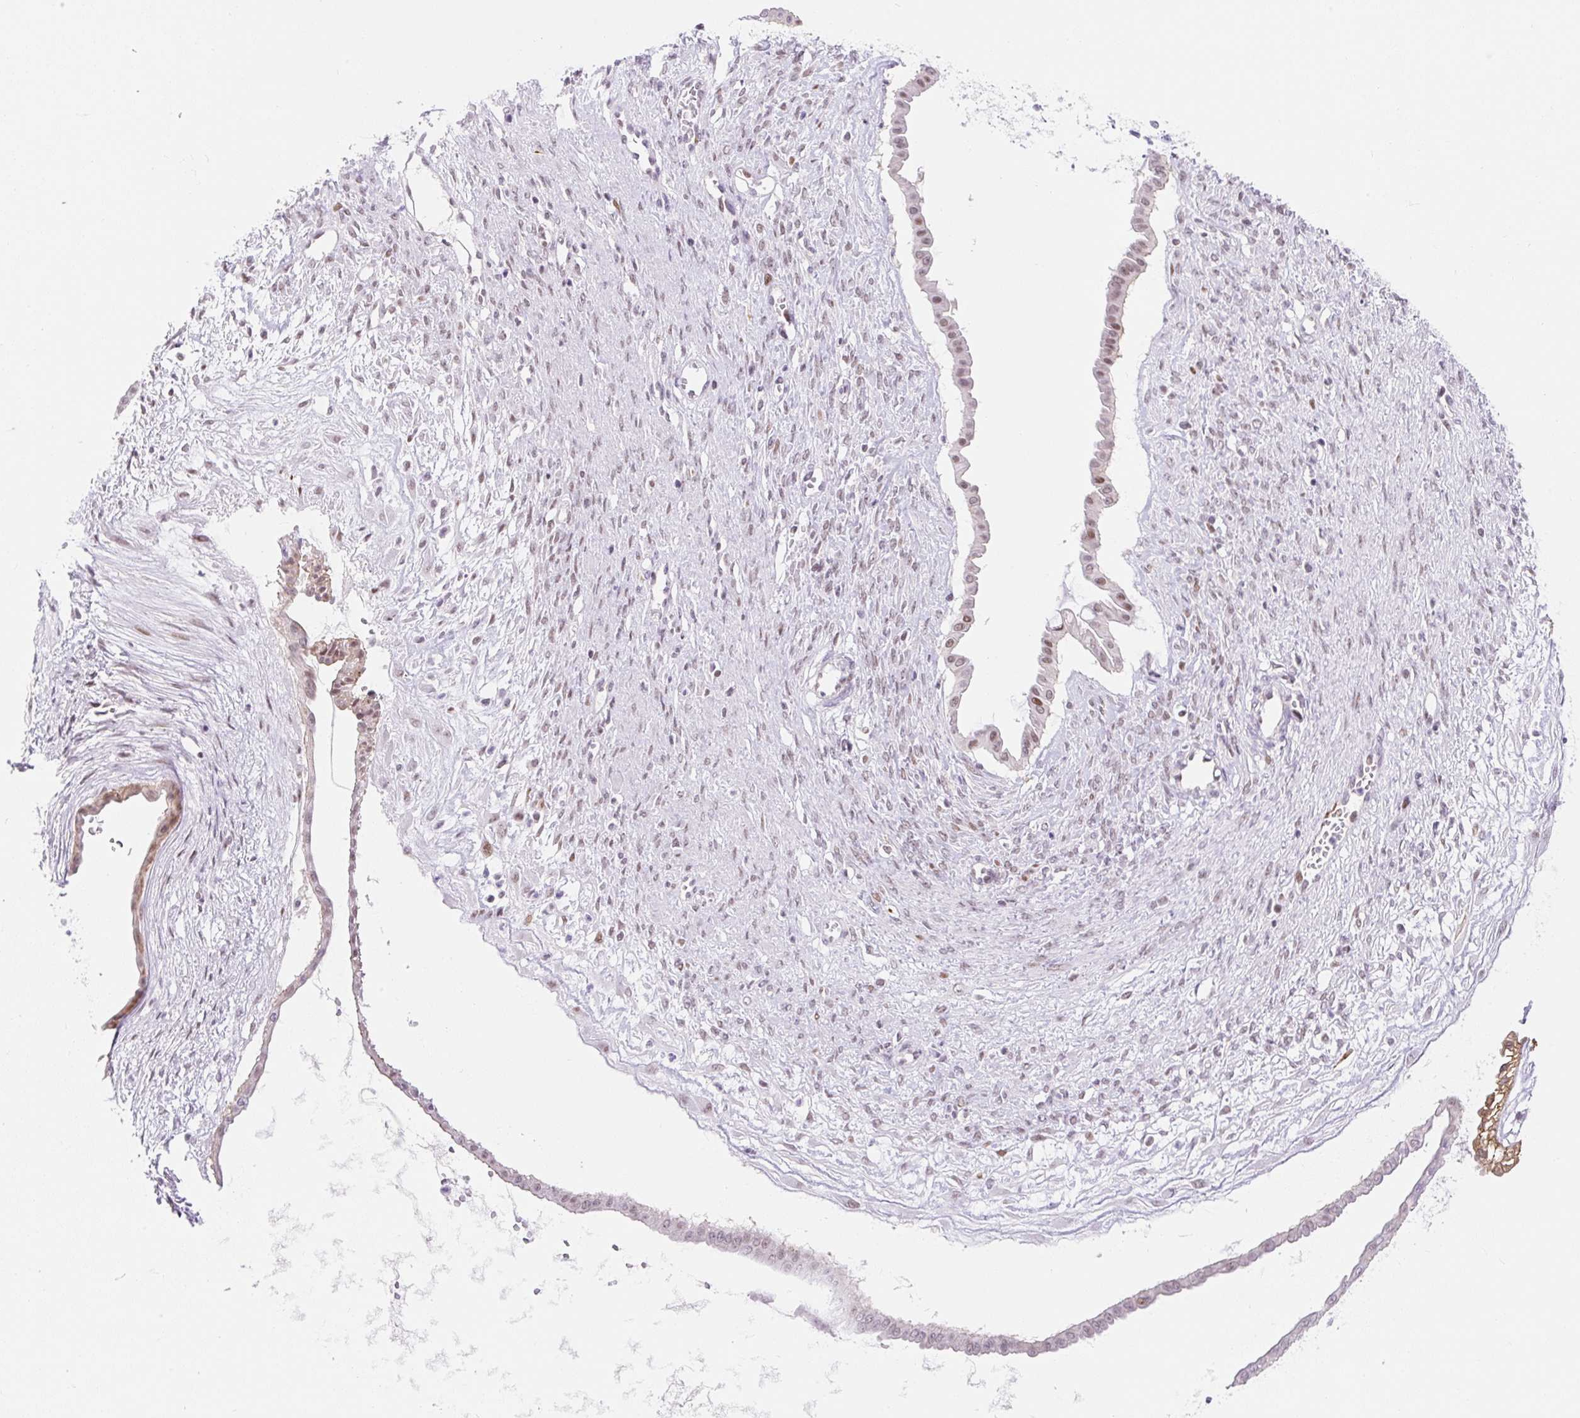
{"staining": {"intensity": "weak", "quantity": ">75%", "location": "nuclear"}, "tissue": "ovarian cancer", "cell_type": "Tumor cells", "image_type": "cancer", "snomed": [{"axis": "morphology", "description": "Cystadenocarcinoma, mucinous, NOS"}, {"axis": "topography", "description": "Ovary"}], "caption": "Weak nuclear expression for a protein is present in approximately >75% of tumor cells of ovarian cancer (mucinous cystadenocarcinoma) using IHC.", "gene": "H2BW1", "patient": {"sex": "female", "age": 73}}